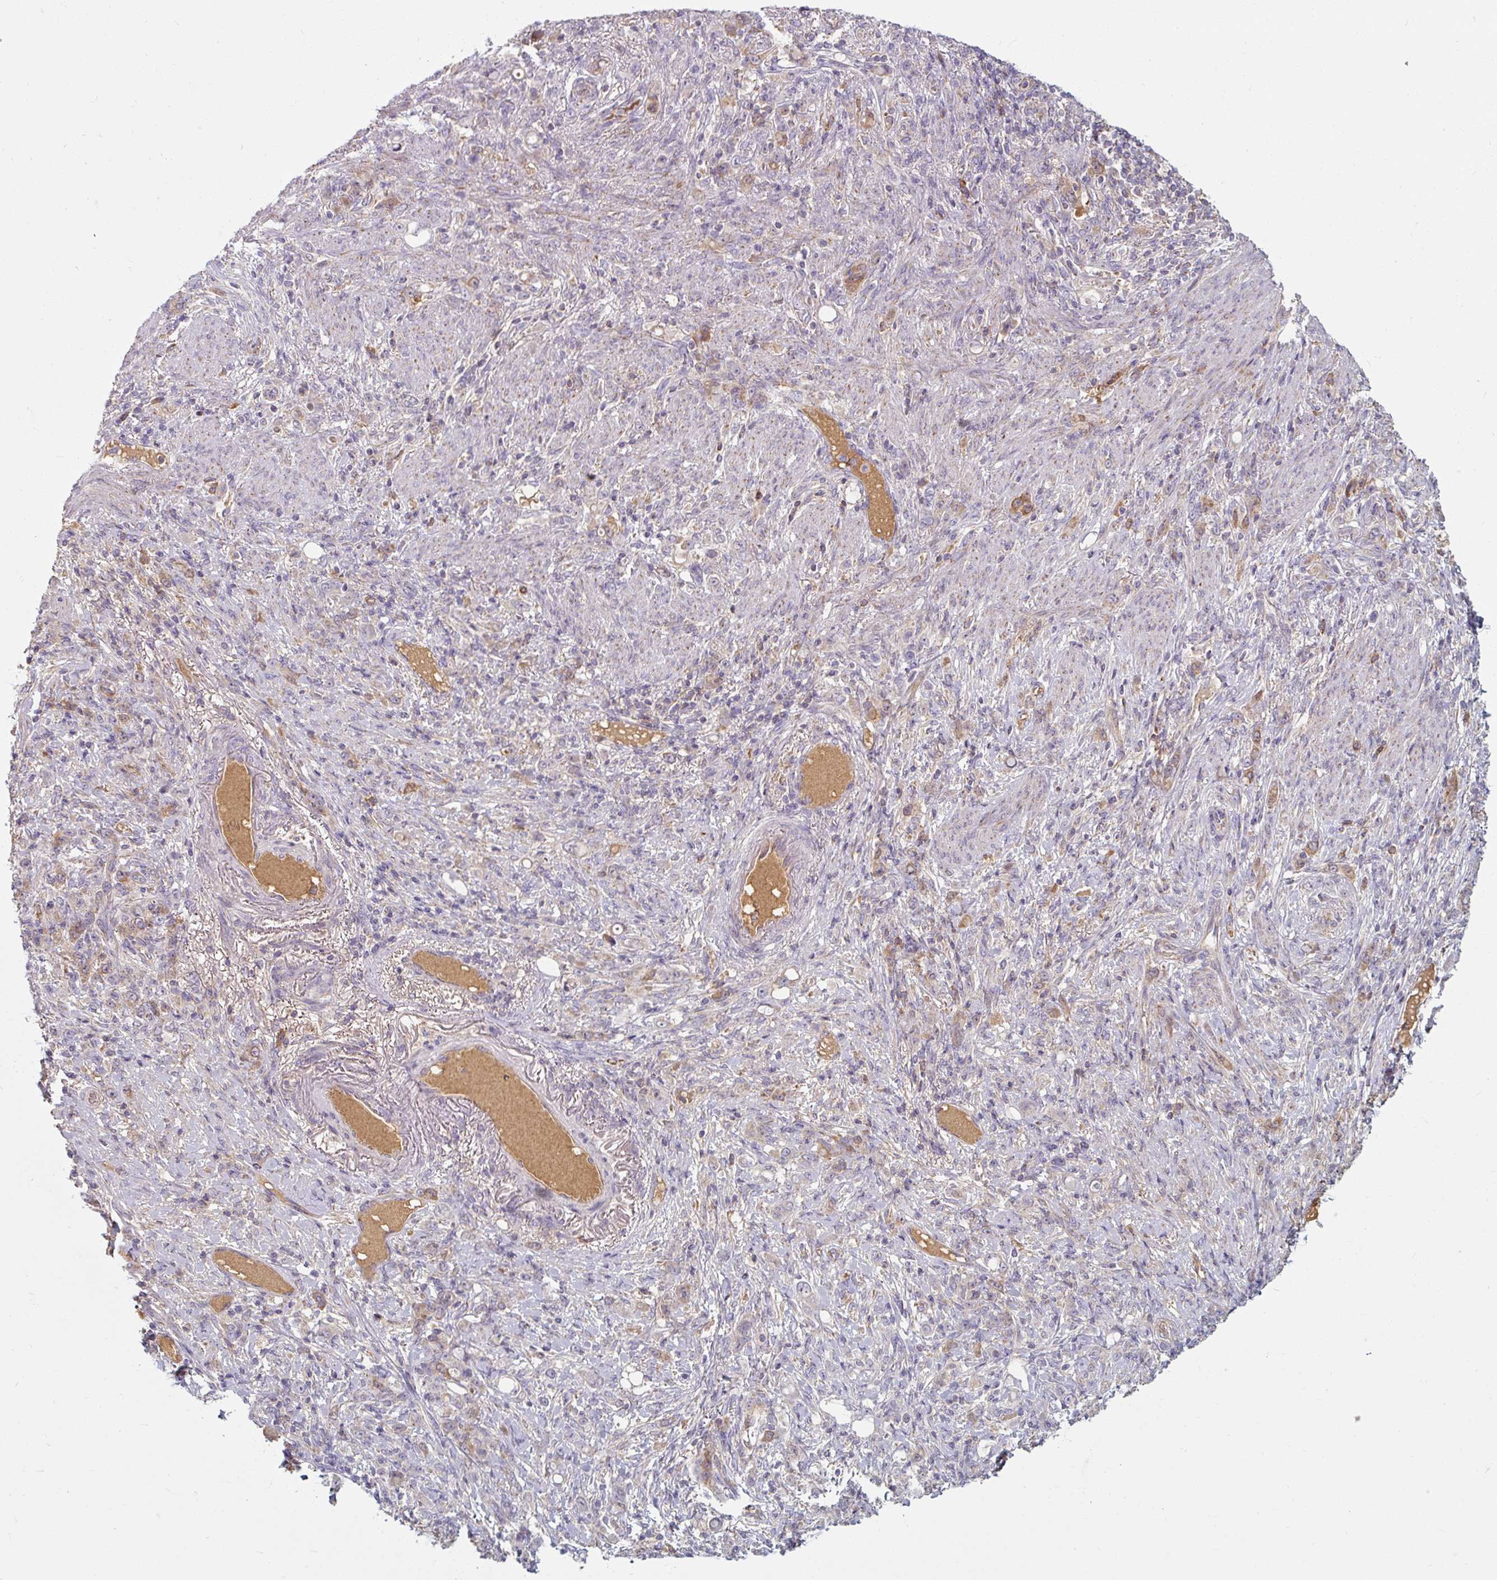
{"staining": {"intensity": "negative", "quantity": "none", "location": "none"}, "tissue": "stomach cancer", "cell_type": "Tumor cells", "image_type": "cancer", "snomed": [{"axis": "morphology", "description": "Normal tissue, NOS"}, {"axis": "morphology", "description": "Adenocarcinoma, NOS"}, {"axis": "topography", "description": "Stomach"}], "caption": "Protein analysis of adenocarcinoma (stomach) shows no significant positivity in tumor cells.", "gene": "TSEN54", "patient": {"sex": "female", "age": 79}}